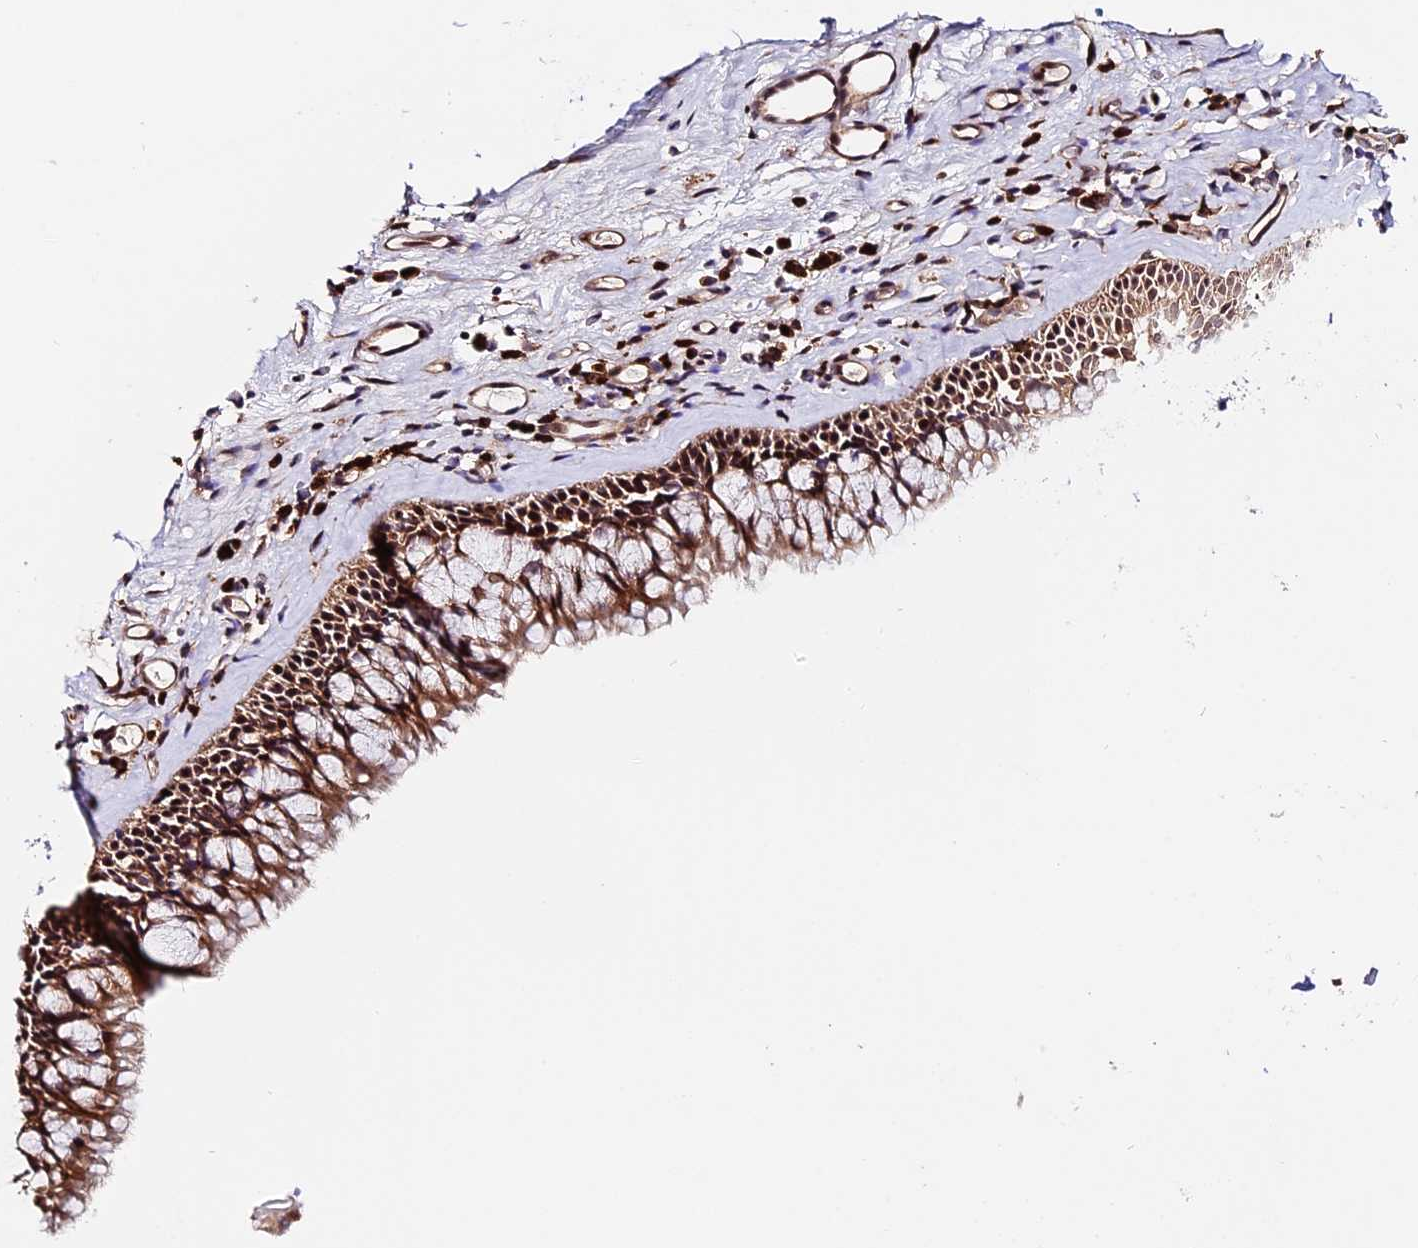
{"staining": {"intensity": "moderate", "quantity": ">75%", "location": "cytoplasmic/membranous,nuclear"}, "tissue": "nasopharynx", "cell_type": "Respiratory epithelial cells", "image_type": "normal", "snomed": [{"axis": "morphology", "description": "Normal tissue, NOS"}, {"axis": "morphology", "description": "Inflammation, NOS"}, {"axis": "morphology", "description": "Malignant melanoma, Metastatic site"}, {"axis": "topography", "description": "Nasopharynx"}], "caption": "This photomicrograph demonstrates IHC staining of unremarkable human nasopharynx, with medium moderate cytoplasmic/membranous,nuclear positivity in approximately >75% of respiratory epithelial cells.", "gene": "HERPUD1", "patient": {"sex": "male", "age": 70}}